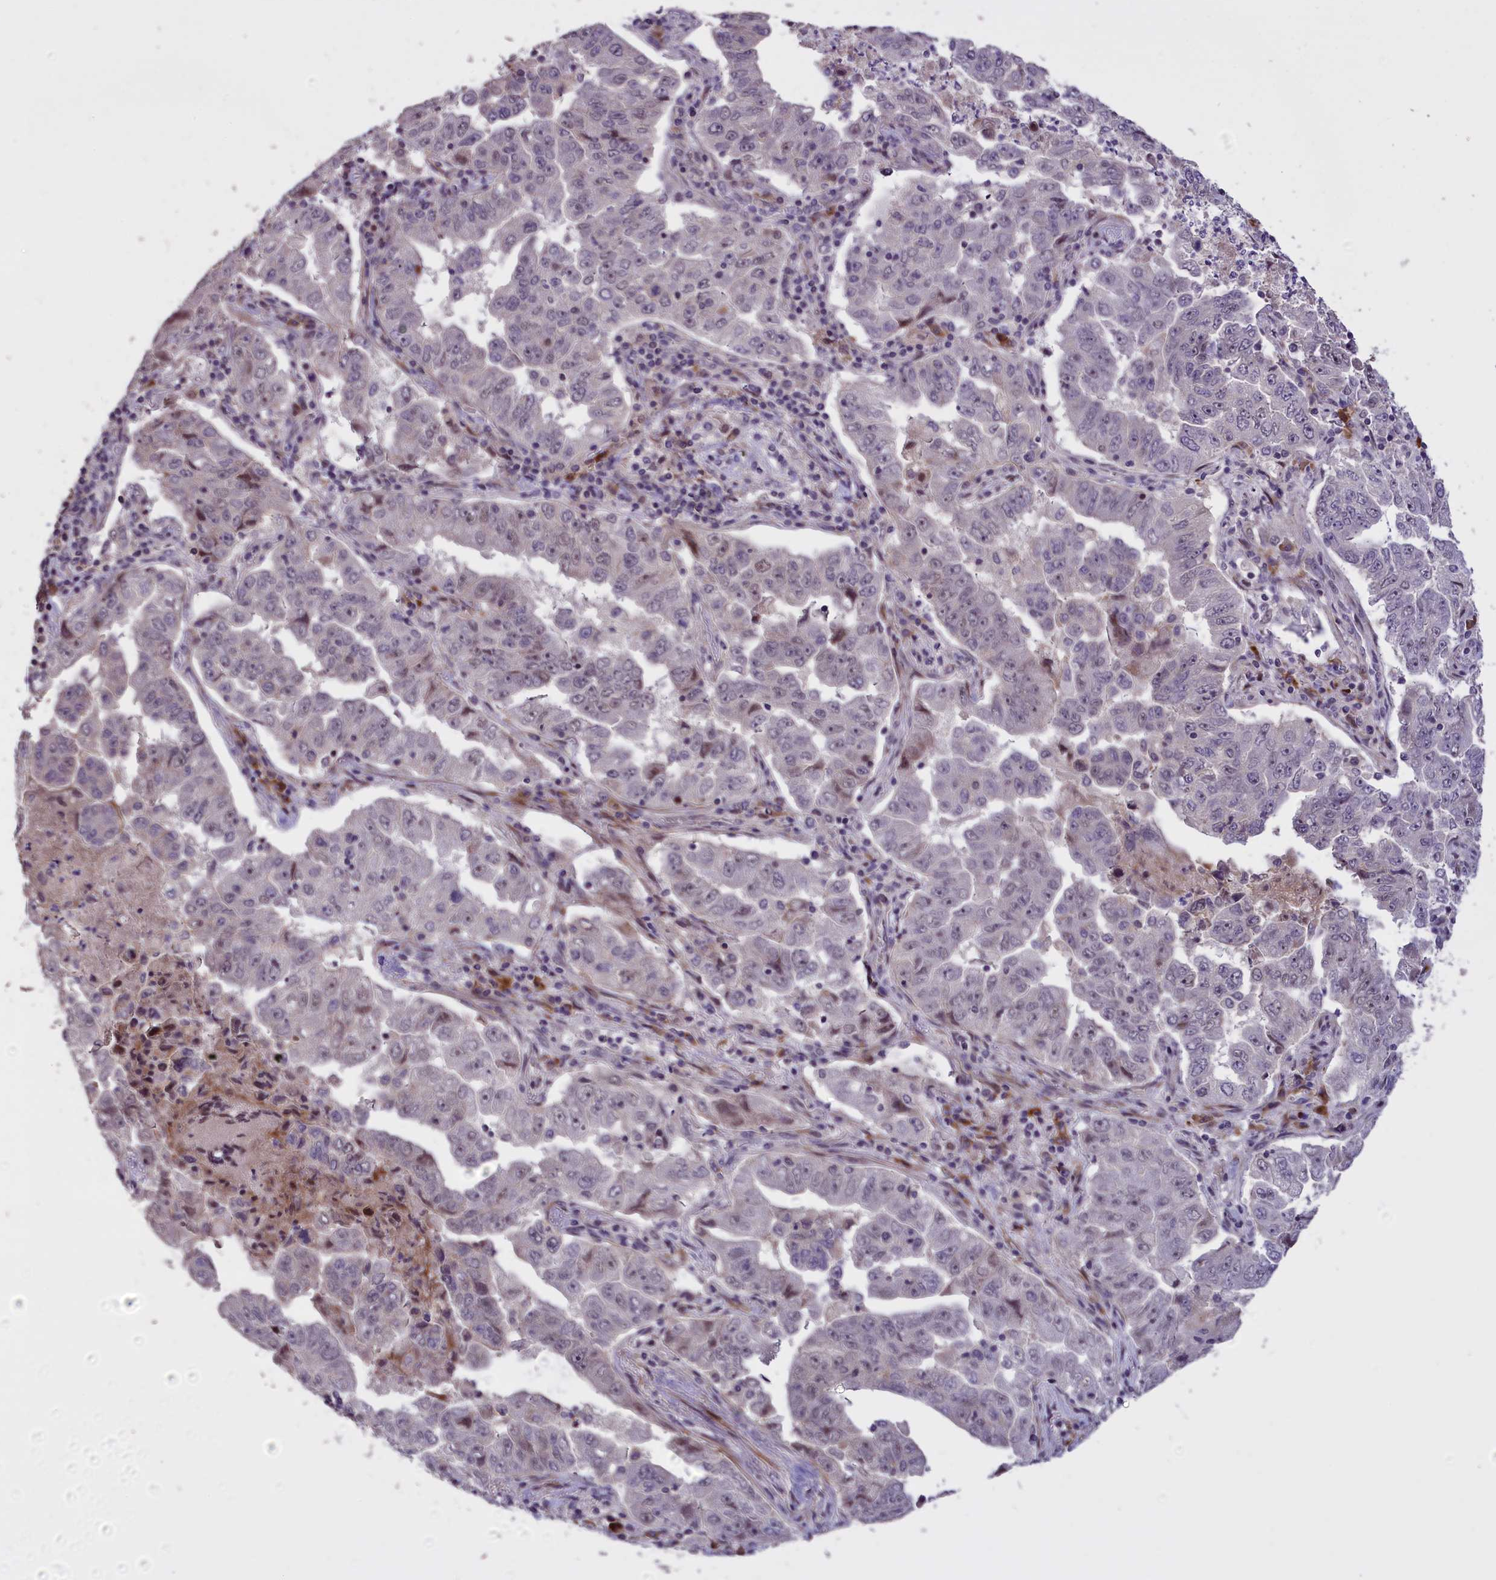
{"staining": {"intensity": "weak", "quantity": "25%-75%", "location": "nuclear"}, "tissue": "lung cancer", "cell_type": "Tumor cells", "image_type": "cancer", "snomed": [{"axis": "morphology", "description": "Adenocarcinoma, NOS"}, {"axis": "topography", "description": "Lung"}], "caption": "Protein positivity by IHC reveals weak nuclear staining in approximately 25%-75% of tumor cells in lung cancer.", "gene": "ENHO", "patient": {"sex": "female", "age": 51}}